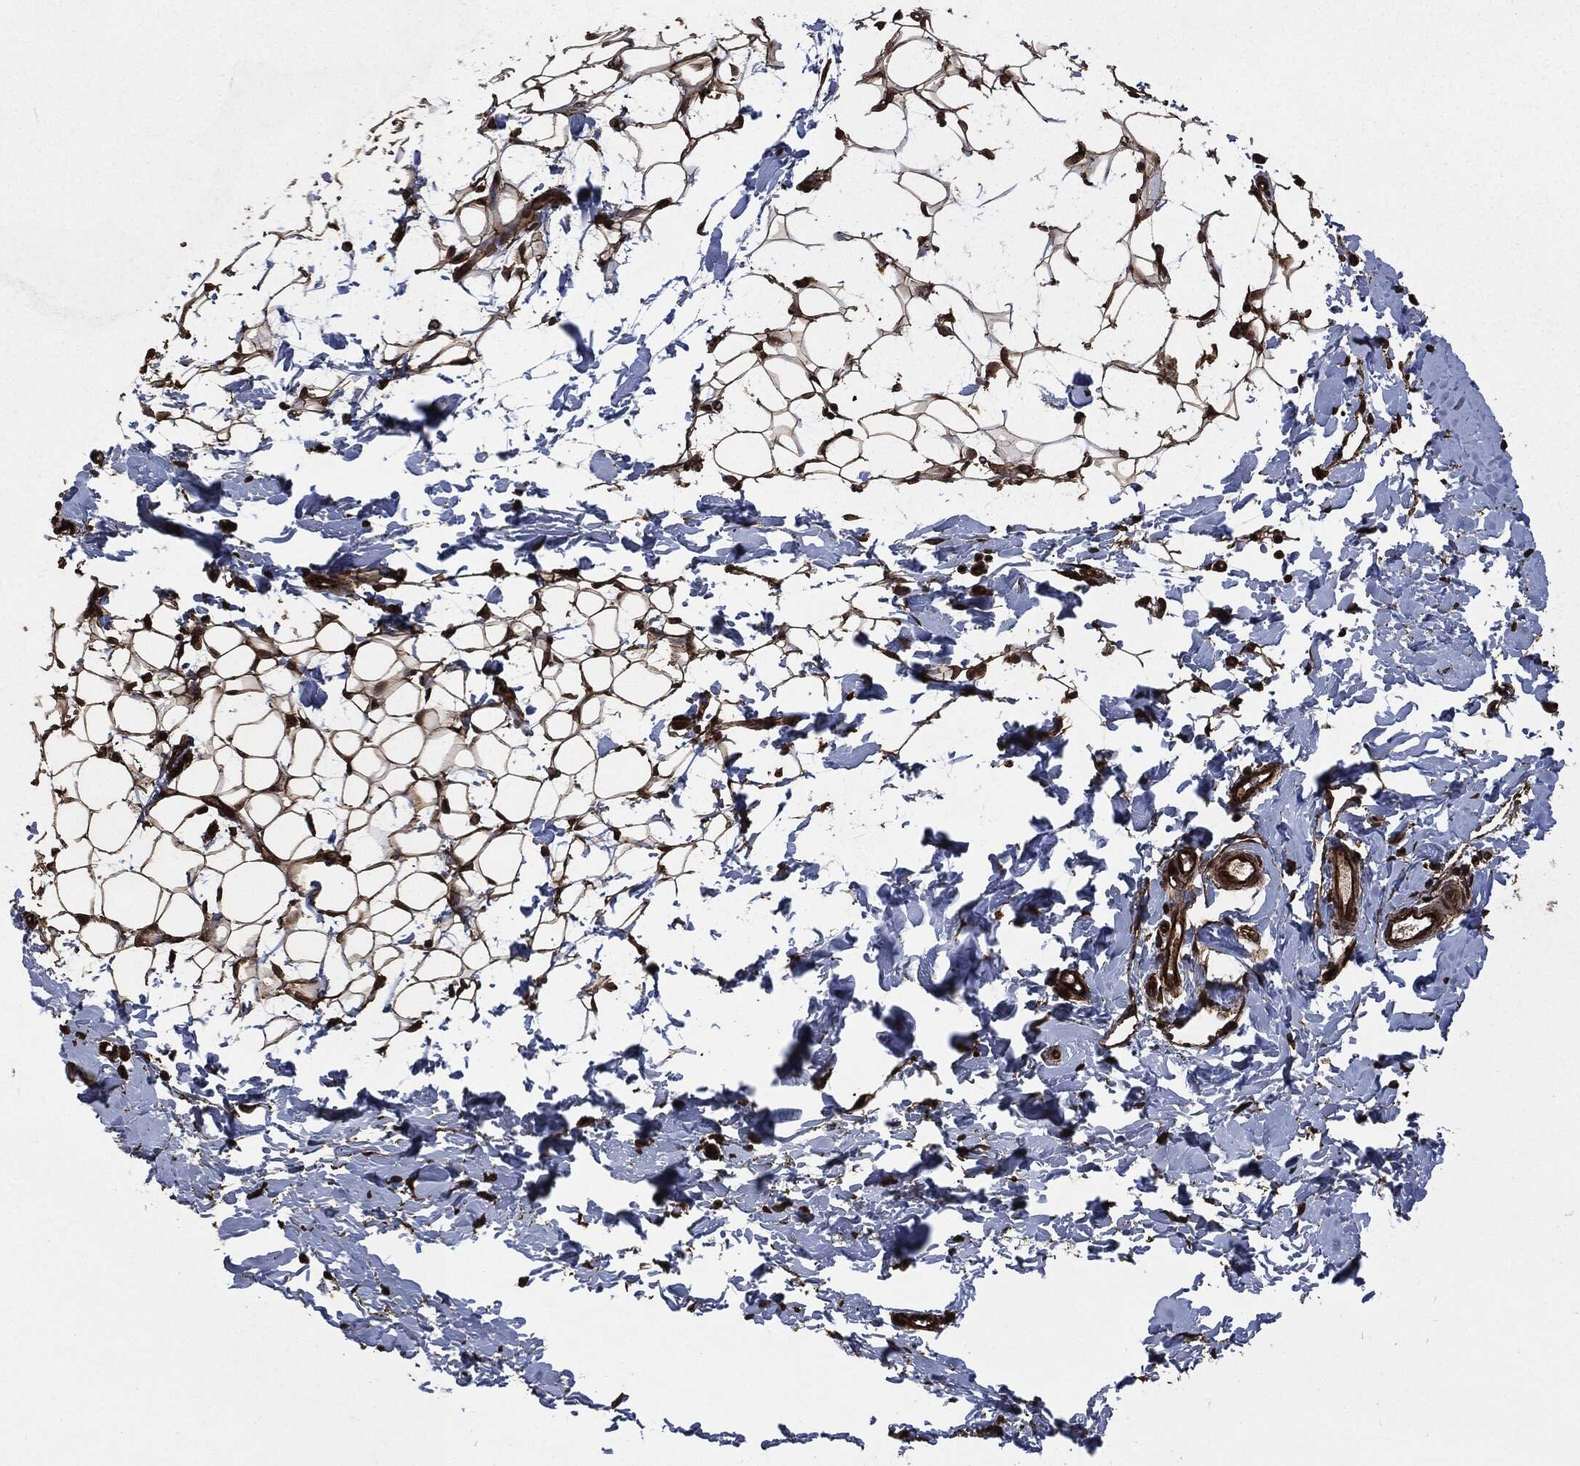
{"staining": {"intensity": "strong", "quantity": ">75%", "location": "cytoplasmic/membranous"}, "tissue": "breast", "cell_type": "Adipocytes", "image_type": "normal", "snomed": [{"axis": "morphology", "description": "Normal tissue, NOS"}, {"axis": "topography", "description": "Breast"}], "caption": "Immunohistochemistry (IHC) staining of benign breast, which reveals high levels of strong cytoplasmic/membranous staining in approximately >75% of adipocytes indicating strong cytoplasmic/membranous protein staining. The staining was performed using DAB (3,3'-diaminobenzidine) (brown) for protein detection and nuclei were counterstained in hematoxylin (blue).", "gene": "HRAS", "patient": {"sex": "female", "age": 37}}